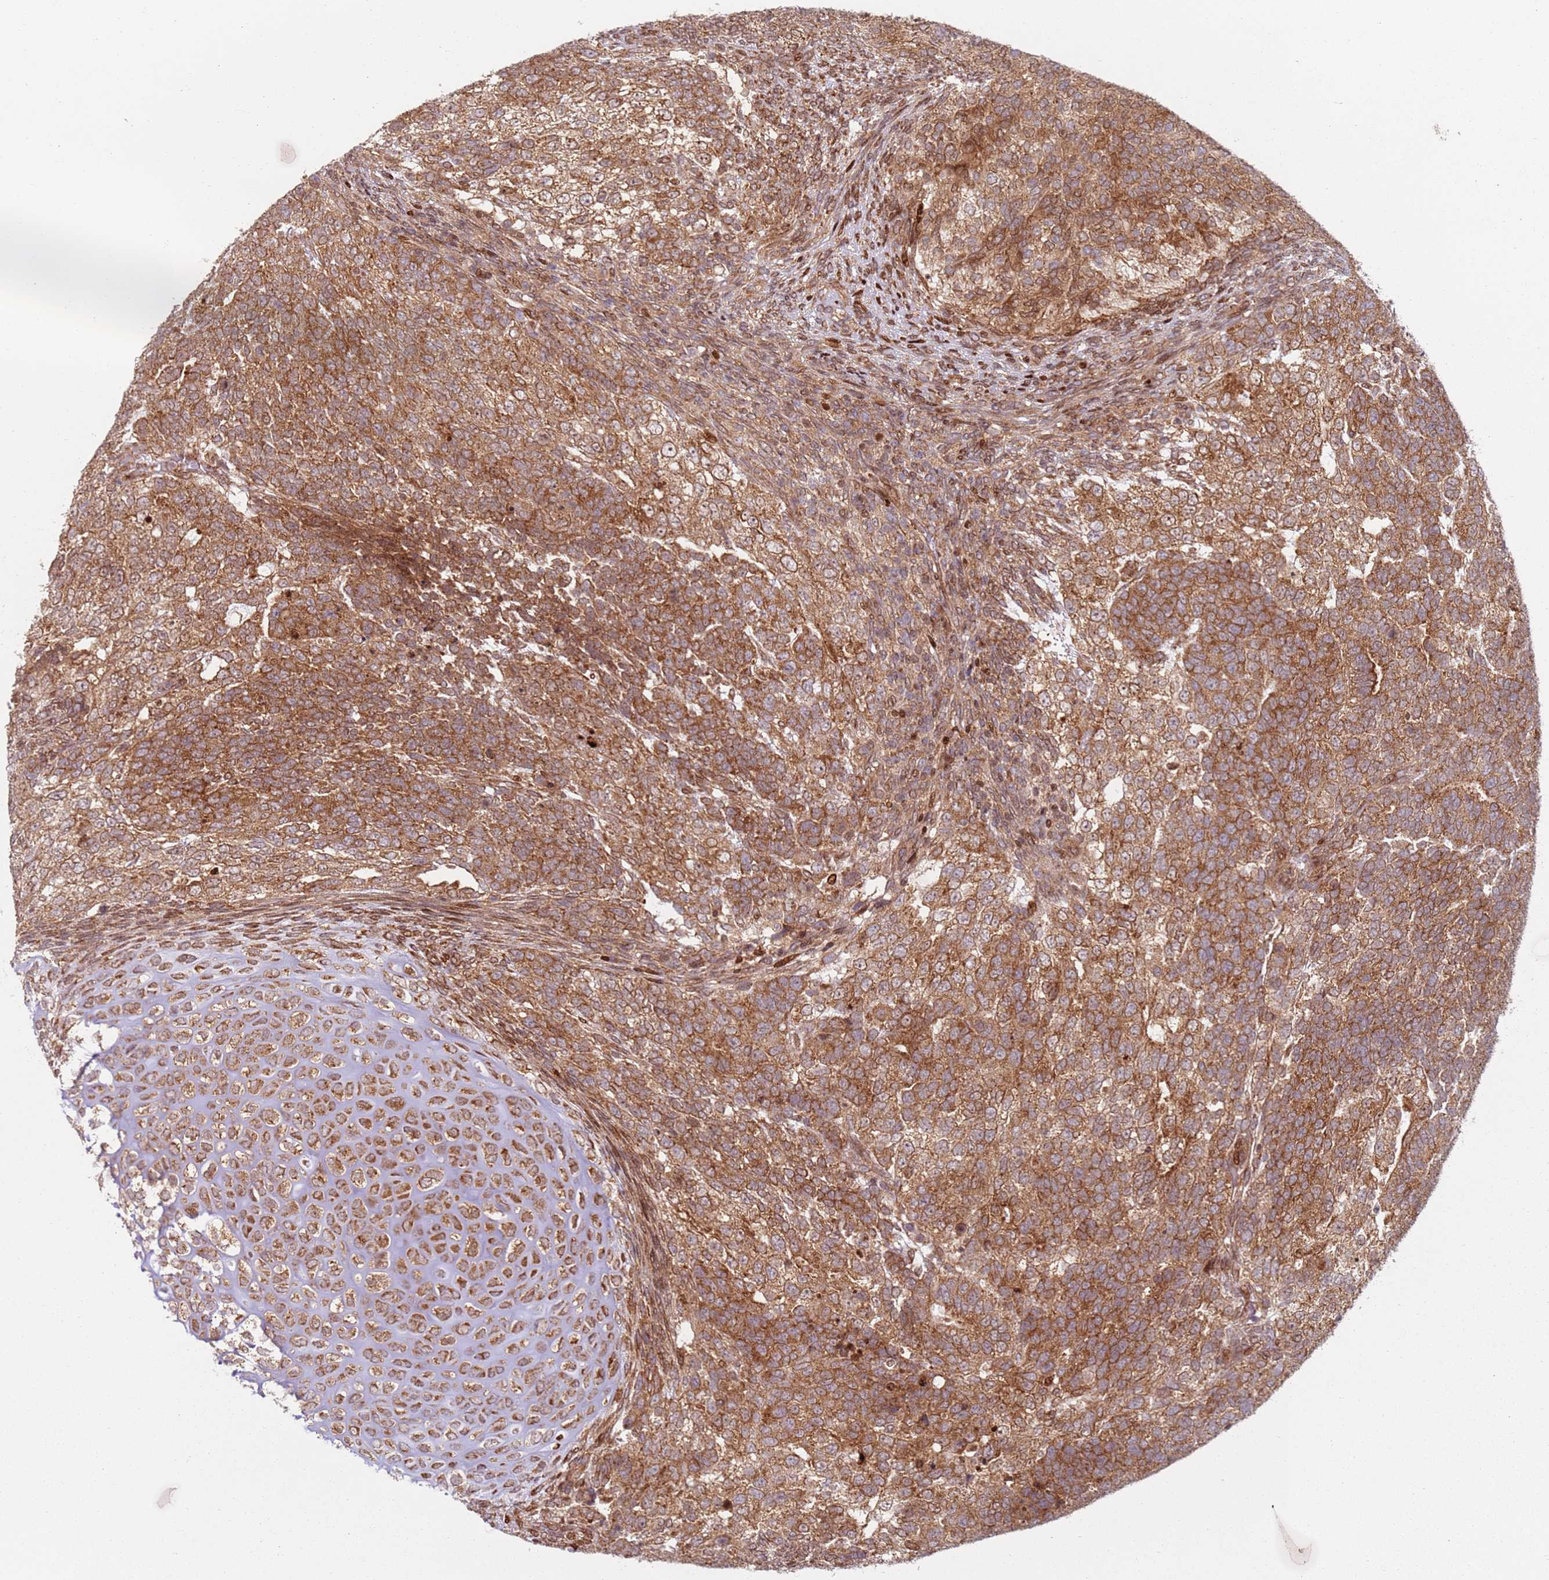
{"staining": {"intensity": "strong", "quantity": ">75%", "location": "cytoplasmic/membranous"}, "tissue": "testis cancer", "cell_type": "Tumor cells", "image_type": "cancer", "snomed": [{"axis": "morphology", "description": "Carcinoma, Embryonal, NOS"}, {"axis": "topography", "description": "Testis"}], "caption": "Protein expression analysis of testis cancer demonstrates strong cytoplasmic/membranous positivity in about >75% of tumor cells.", "gene": "HNRNPLL", "patient": {"sex": "male", "age": 23}}